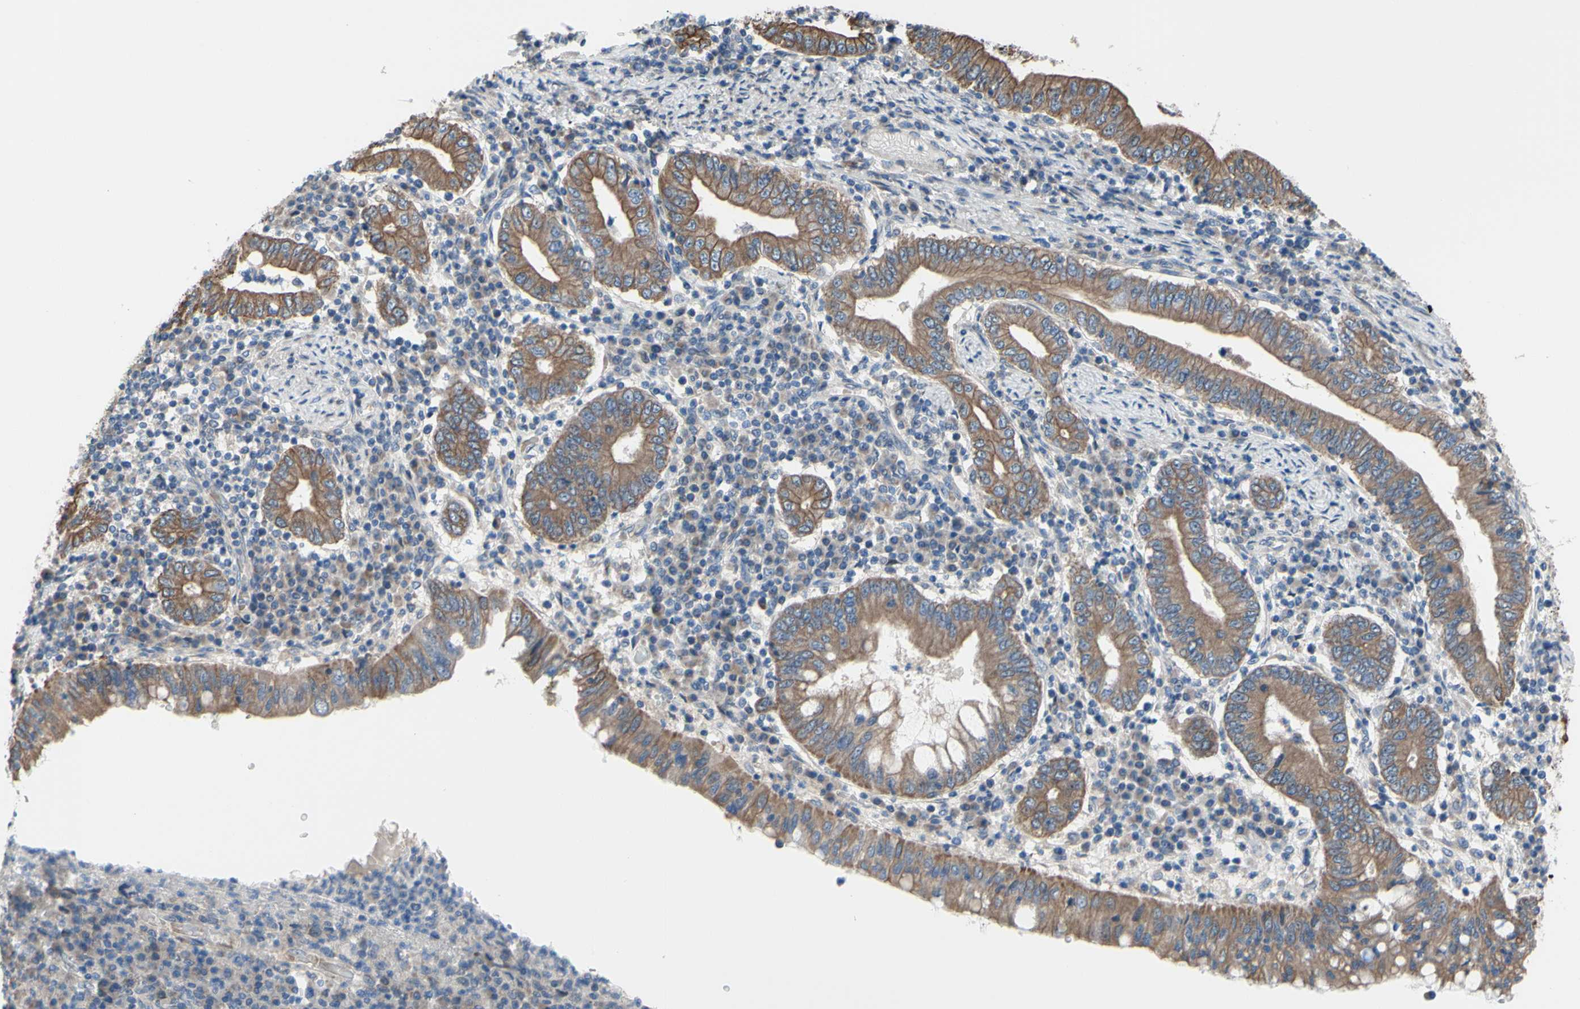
{"staining": {"intensity": "moderate", "quantity": ">75%", "location": "cytoplasmic/membranous"}, "tissue": "stomach cancer", "cell_type": "Tumor cells", "image_type": "cancer", "snomed": [{"axis": "morphology", "description": "Normal tissue, NOS"}, {"axis": "morphology", "description": "Adenocarcinoma, NOS"}, {"axis": "topography", "description": "Esophagus"}, {"axis": "topography", "description": "Stomach, upper"}, {"axis": "topography", "description": "Peripheral nerve tissue"}], "caption": "This micrograph shows immunohistochemistry (IHC) staining of human stomach cancer (adenocarcinoma), with medium moderate cytoplasmic/membranous expression in about >75% of tumor cells.", "gene": "GRAMD2B", "patient": {"sex": "male", "age": 62}}